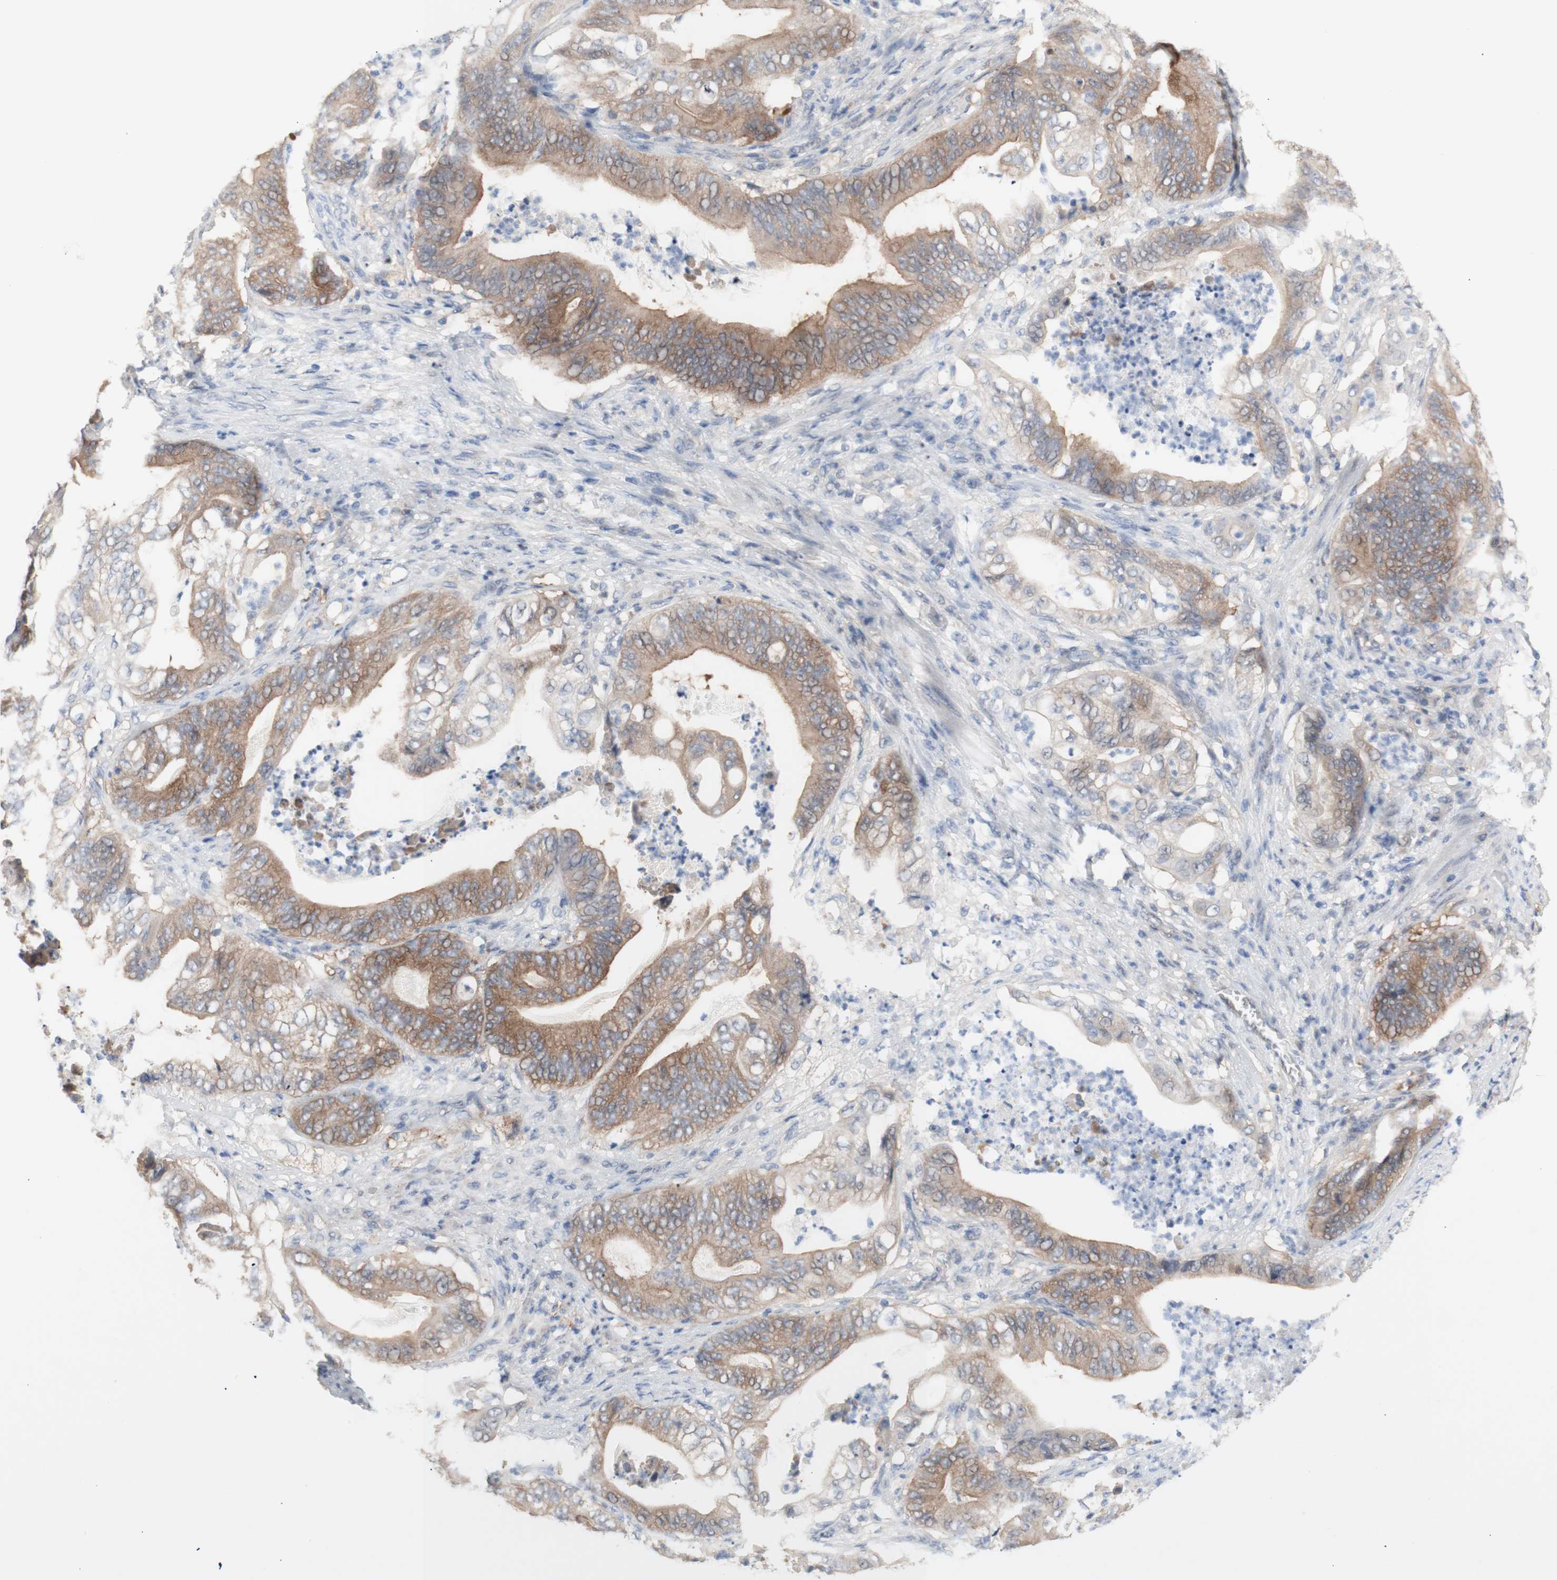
{"staining": {"intensity": "moderate", "quantity": "25%-75%", "location": "cytoplasmic/membranous"}, "tissue": "stomach cancer", "cell_type": "Tumor cells", "image_type": "cancer", "snomed": [{"axis": "morphology", "description": "Adenocarcinoma, NOS"}, {"axis": "topography", "description": "Stomach"}], "caption": "Tumor cells exhibit medium levels of moderate cytoplasmic/membranous expression in about 25%-75% of cells in human stomach cancer (adenocarcinoma). (Brightfield microscopy of DAB IHC at high magnification).", "gene": "PRMT5", "patient": {"sex": "female", "age": 73}}